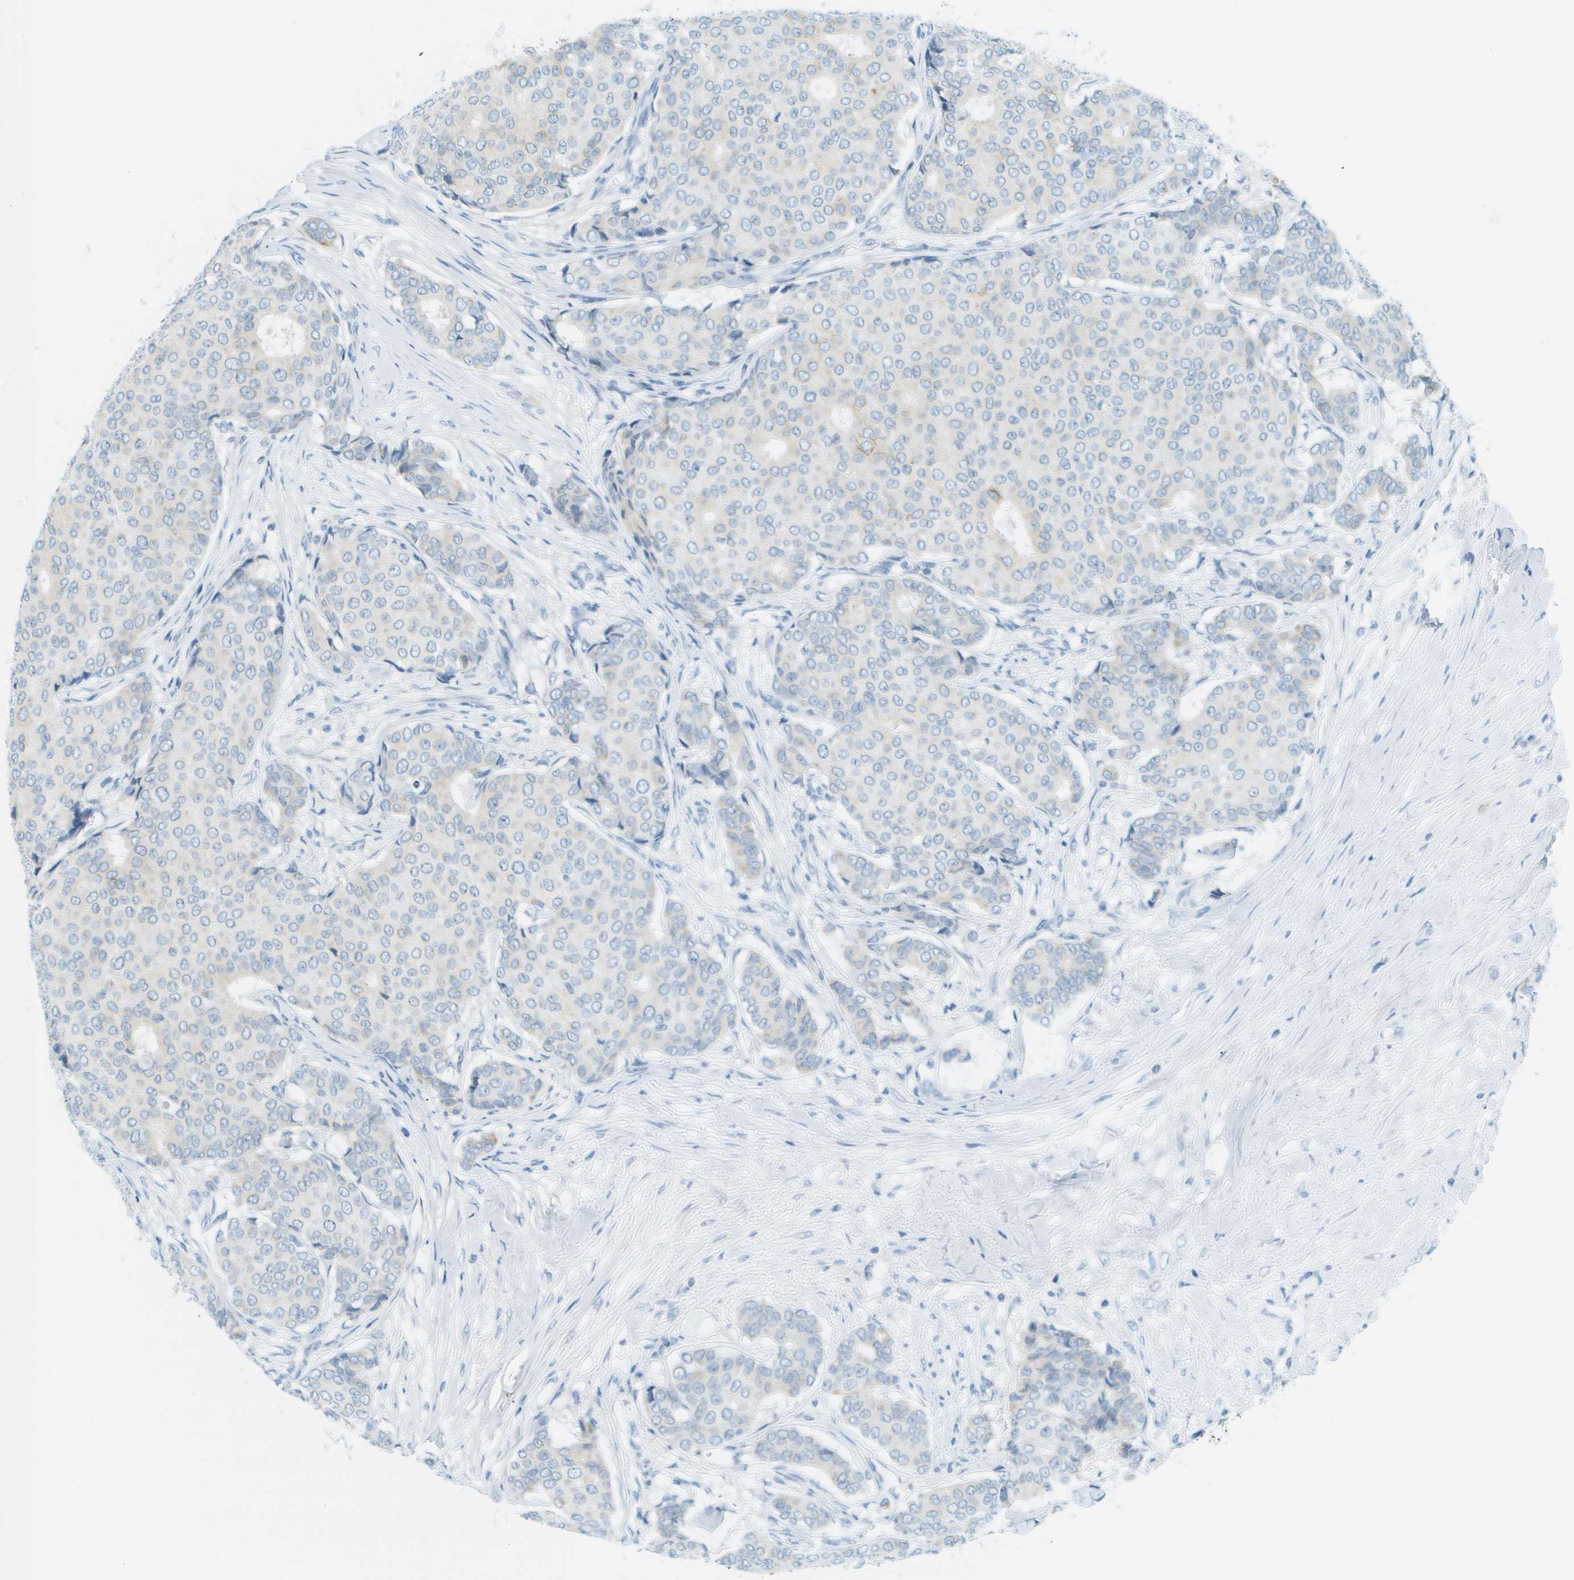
{"staining": {"intensity": "negative", "quantity": "none", "location": "none"}, "tissue": "breast cancer", "cell_type": "Tumor cells", "image_type": "cancer", "snomed": [{"axis": "morphology", "description": "Duct carcinoma"}, {"axis": "topography", "description": "Breast"}], "caption": "Tumor cells are negative for protein expression in human breast cancer (infiltrating ductal carcinoma).", "gene": "SMYD5", "patient": {"sex": "female", "age": 75}}